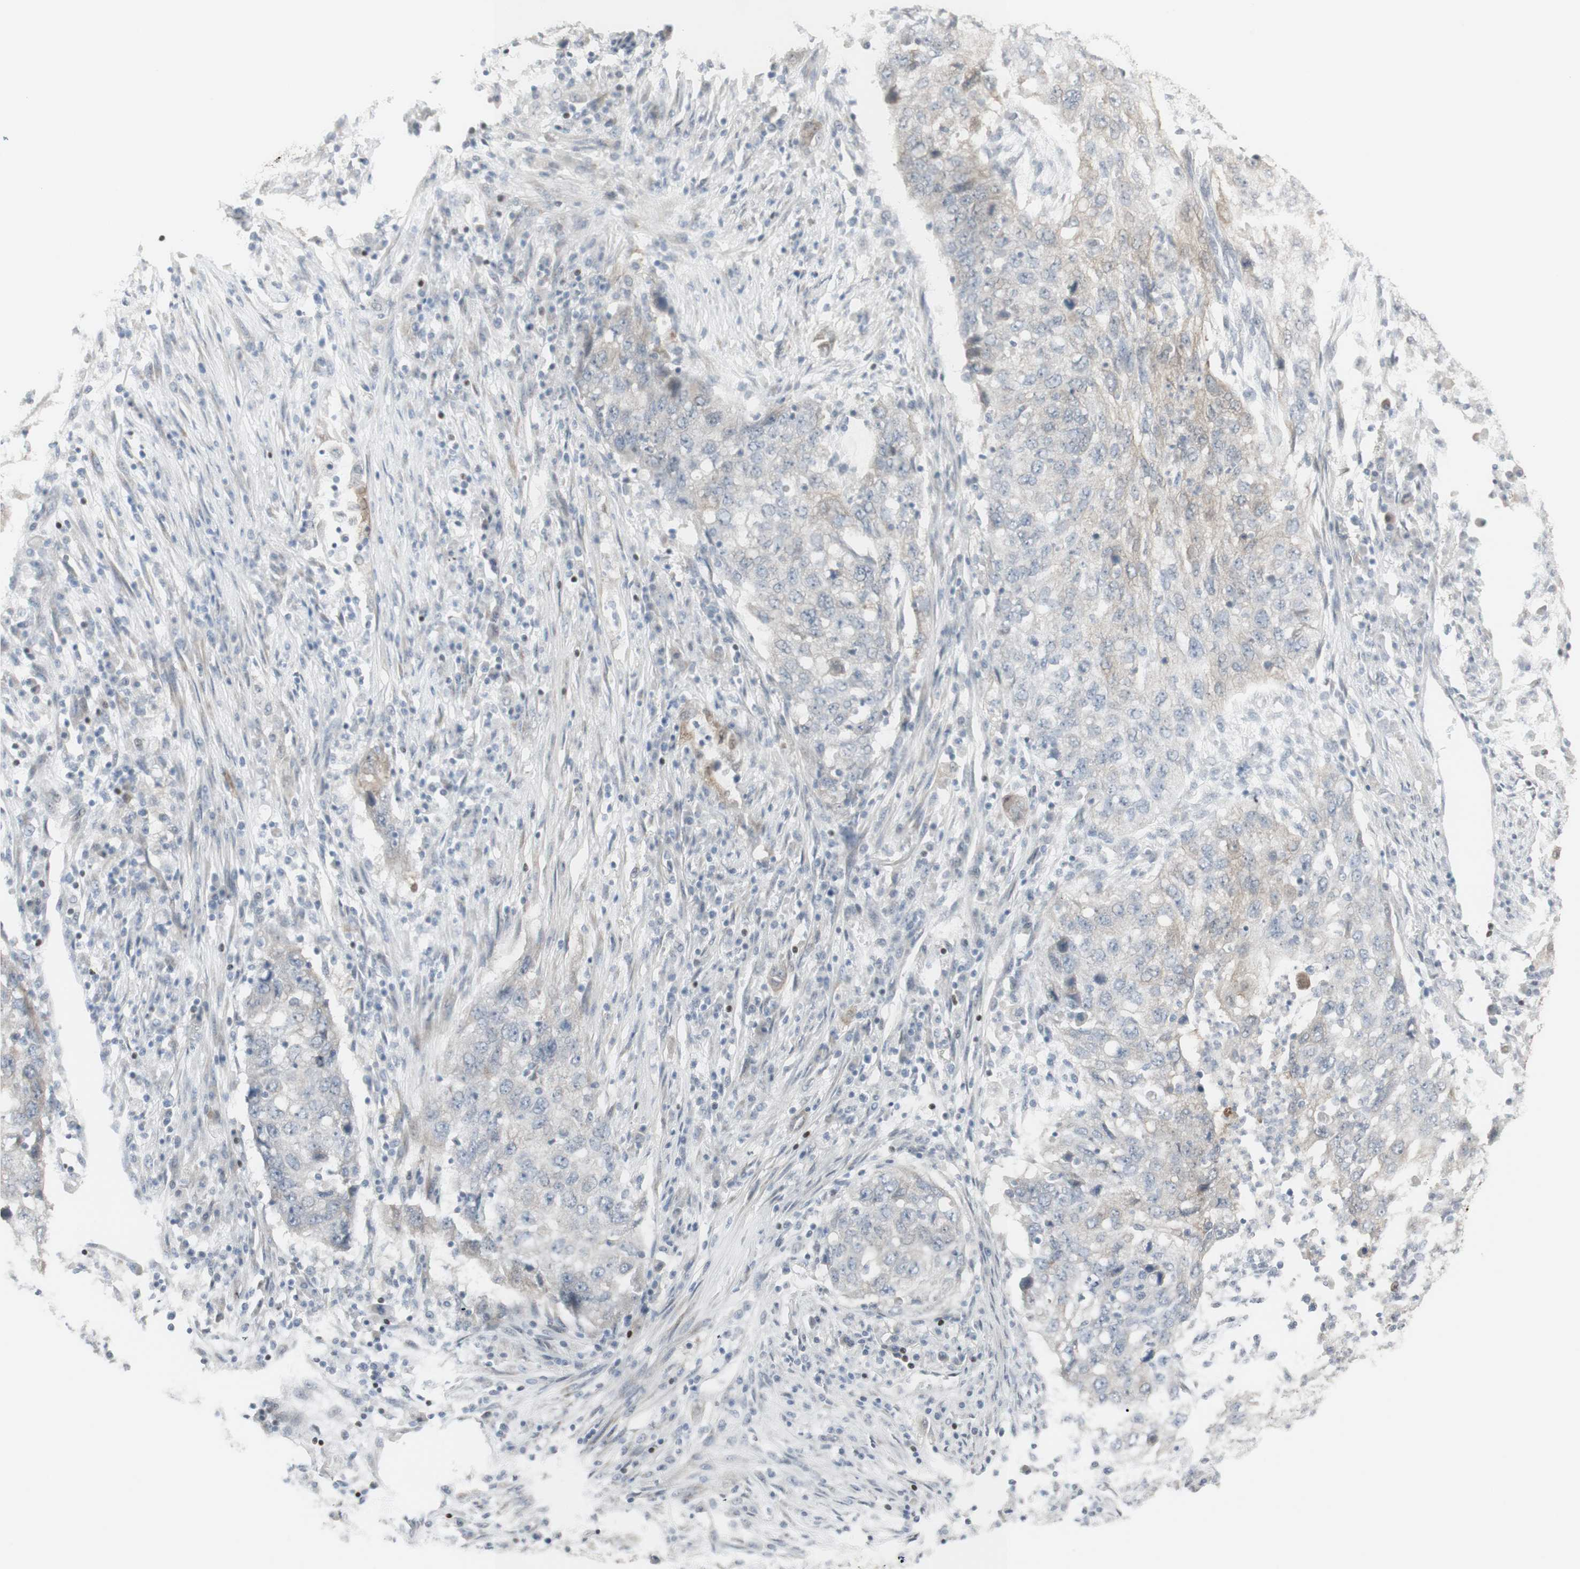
{"staining": {"intensity": "weak", "quantity": "25%-75%", "location": "cytoplasmic/membranous"}, "tissue": "lung cancer", "cell_type": "Tumor cells", "image_type": "cancer", "snomed": [{"axis": "morphology", "description": "Squamous cell carcinoma, NOS"}, {"axis": "topography", "description": "Lung"}], "caption": "Protein expression analysis of human squamous cell carcinoma (lung) reveals weak cytoplasmic/membranous staining in about 25%-75% of tumor cells.", "gene": "C1orf116", "patient": {"sex": "female", "age": 63}}